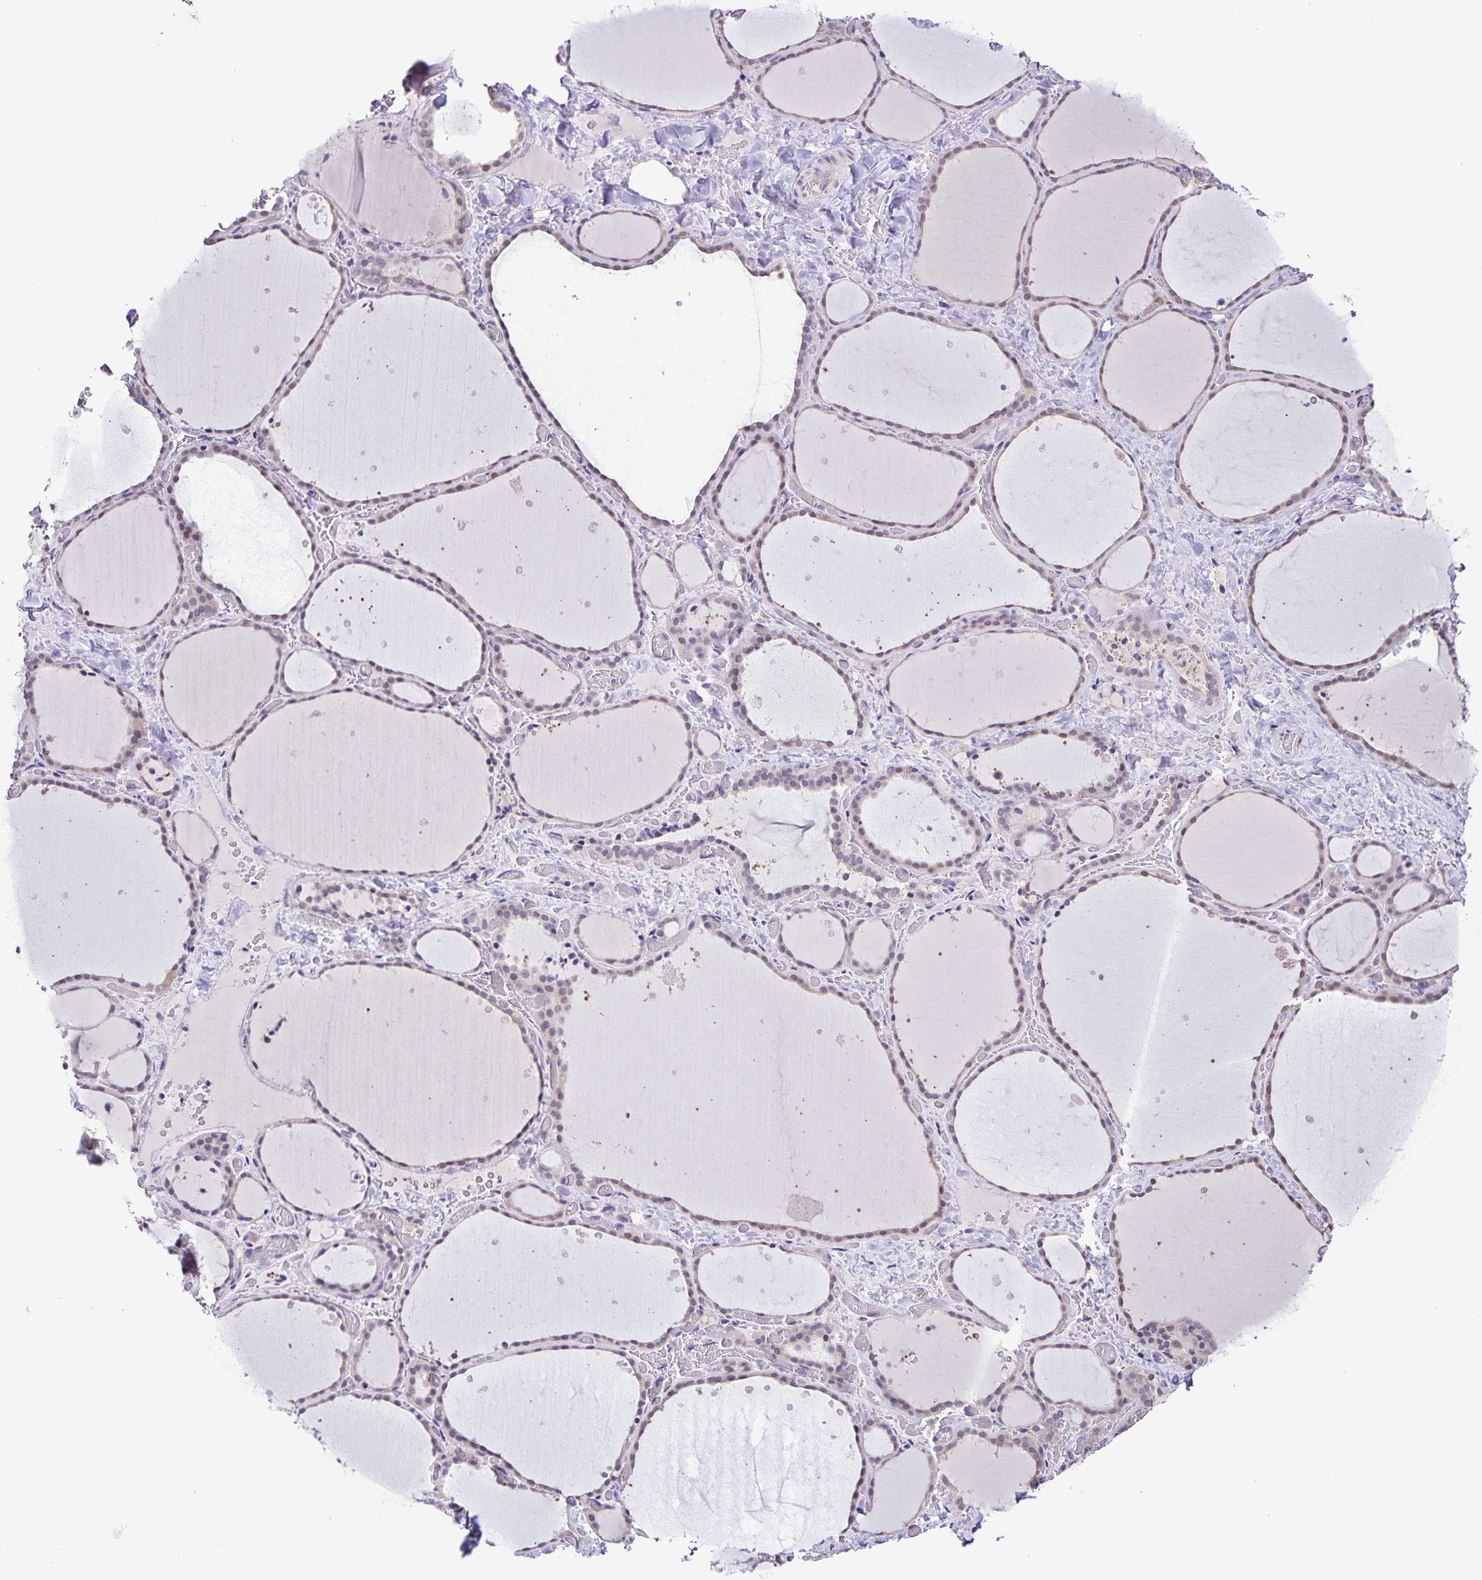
{"staining": {"intensity": "weak", "quantity": "<25%", "location": "nuclear"}, "tissue": "thyroid gland", "cell_type": "Glandular cells", "image_type": "normal", "snomed": [{"axis": "morphology", "description": "Normal tissue, NOS"}, {"axis": "topography", "description": "Thyroid gland"}], "caption": "High magnification brightfield microscopy of unremarkable thyroid gland stained with DAB (3,3'-diaminobenzidine) (brown) and counterstained with hematoxylin (blue): glandular cells show no significant positivity. The staining was performed using DAB (3,3'-diaminobenzidine) to visualize the protein expression in brown, while the nuclei were stained in blue with hematoxylin (Magnification: 20x).", "gene": "ONECUT2", "patient": {"sex": "female", "age": 36}}